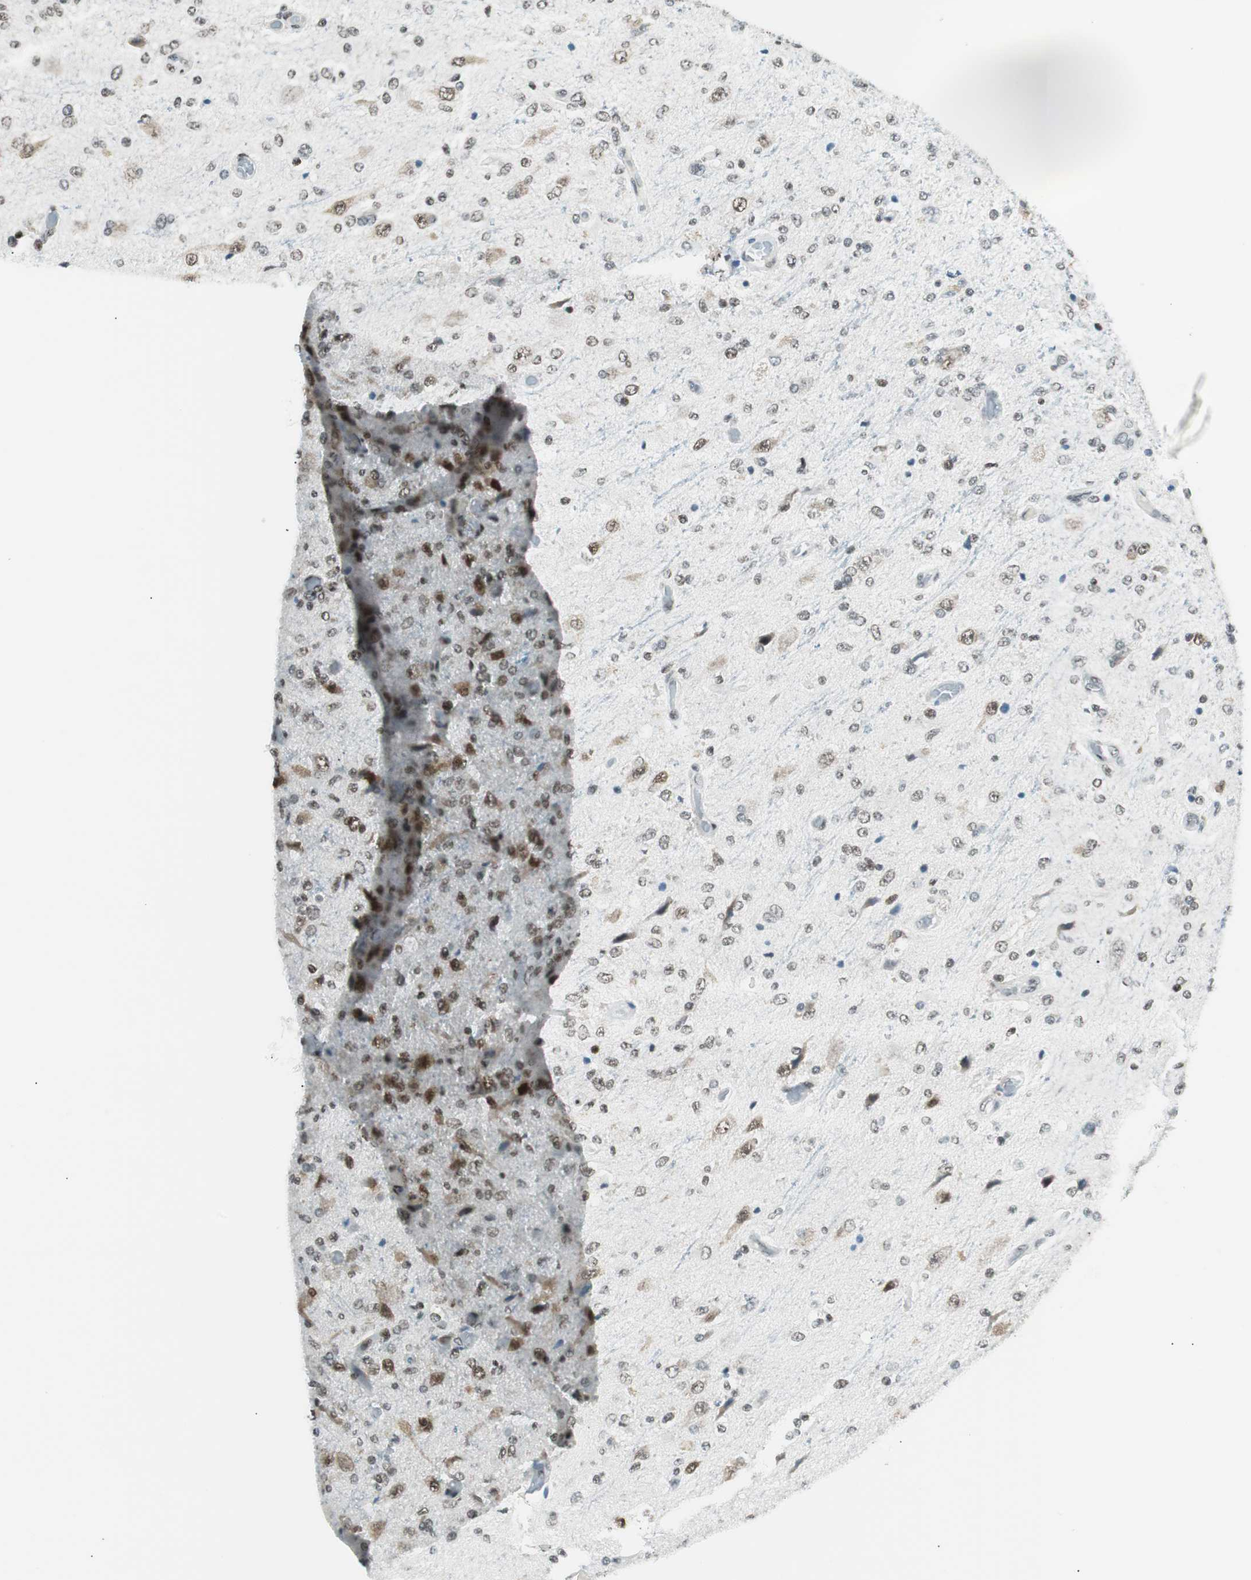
{"staining": {"intensity": "weak", "quantity": "<25%", "location": "cytoplasmic/membranous"}, "tissue": "glioma", "cell_type": "Tumor cells", "image_type": "cancer", "snomed": [{"axis": "morphology", "description": "Normal tissue, NOS"}, {"axis": "morphology", "description": "Glioma, malignant, High grade"}, {"axis": "topography", "description": "Cerebral cortex"}], "caption": "Protein analysis of high-grade glioma (malignant) reveals no significant positivity in tumor cells. (Stains: DAB (3,3'-diaminobenzidine) immunohistochemistry with hematoxylin counter stain, Microscopy: brightfield microscopy at high magnification).", "gene": "EWSR1", "patient": {"sex": "male", "age": 77}}